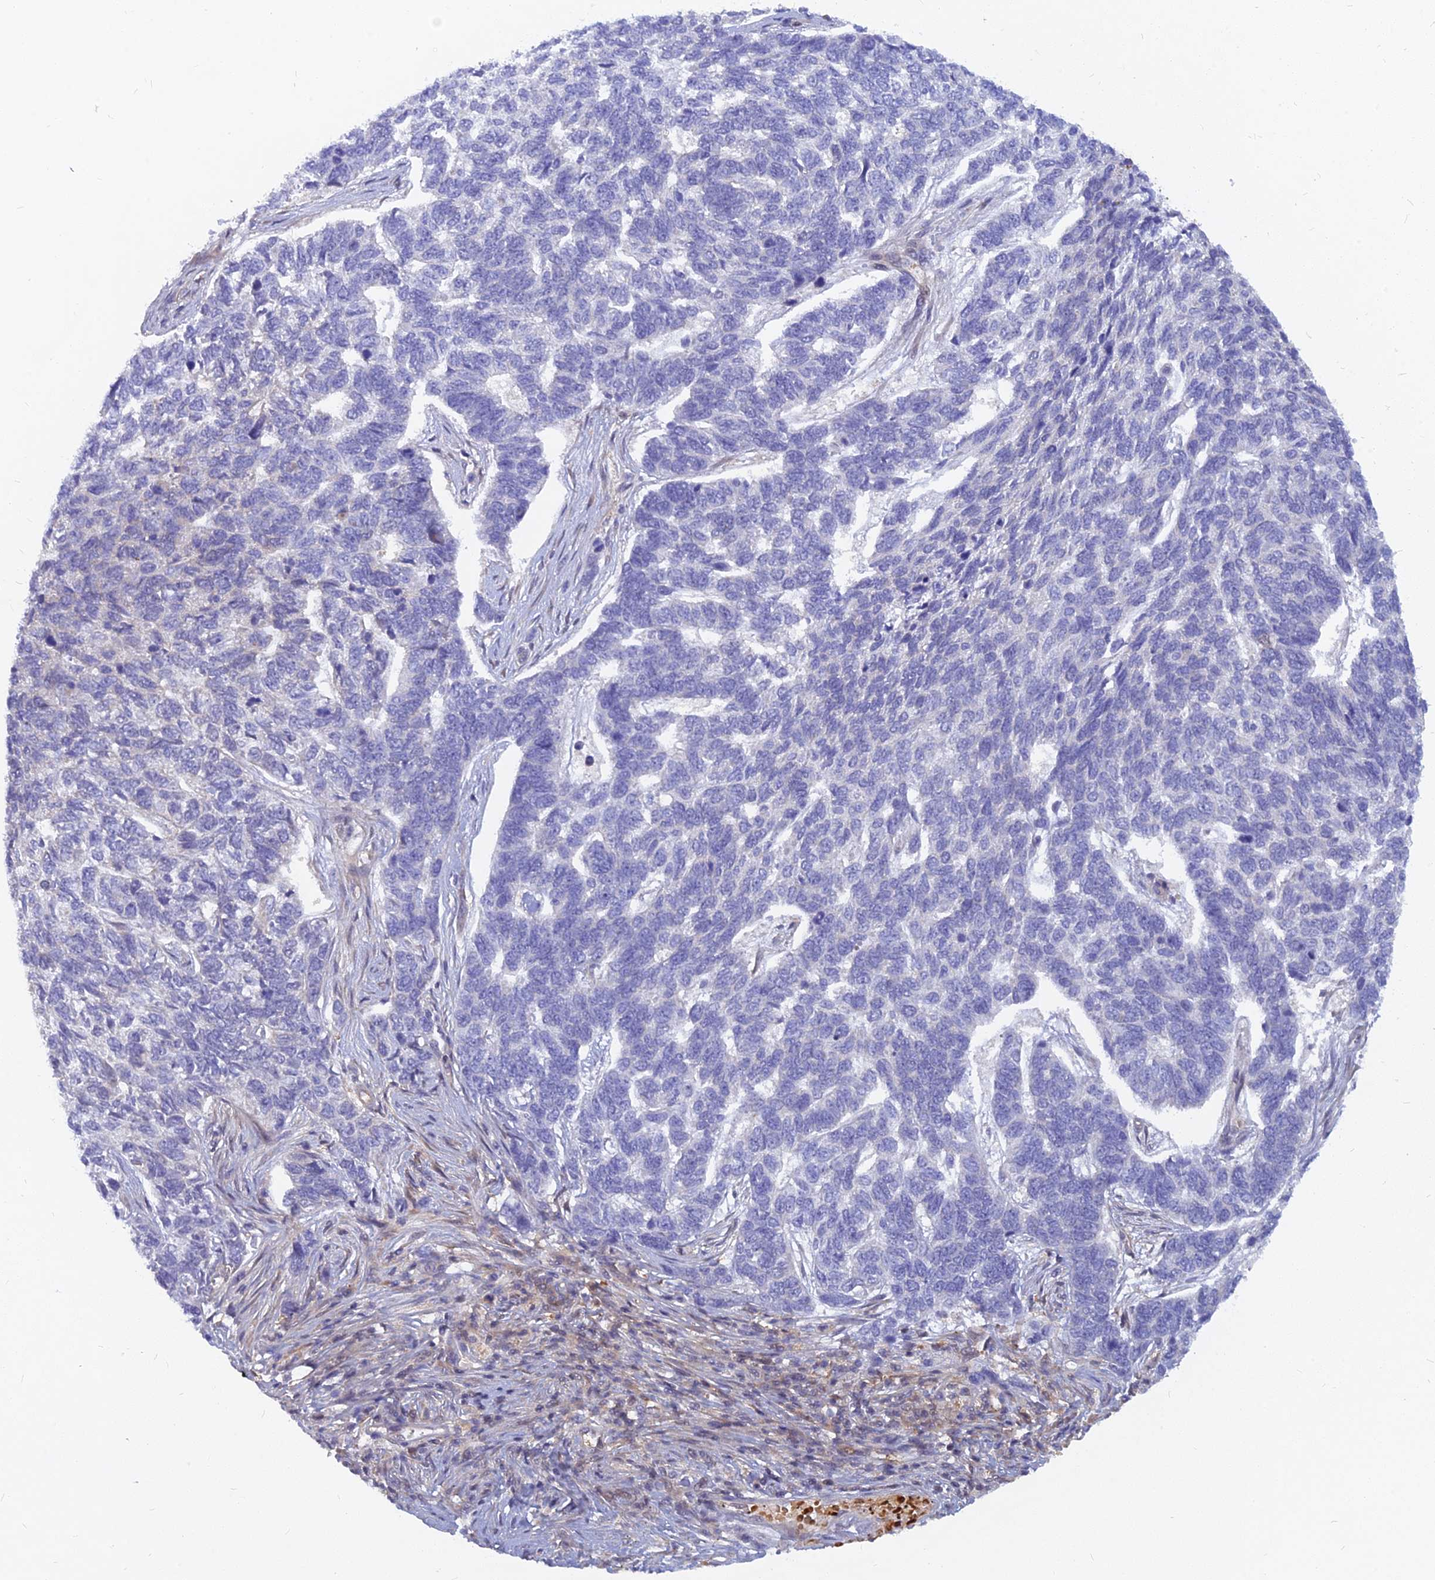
{"staining": {"intensity": "negative", "quantity": "none", "location": "none"}, "tissue": "skin cancer", "cell_type": "Tumor cells", "image_type": "cancer", "snomed": [{"axis": "morphology", "description": "Basal cell carcinoma"}, {"axis": "topography", "description": "Skin"}], "caption": "Image shows no significant protein positivity in tumor cells of skin cancer.", "gene": "ARL2BP", "patient": {"sex": "female", "age": 65}}